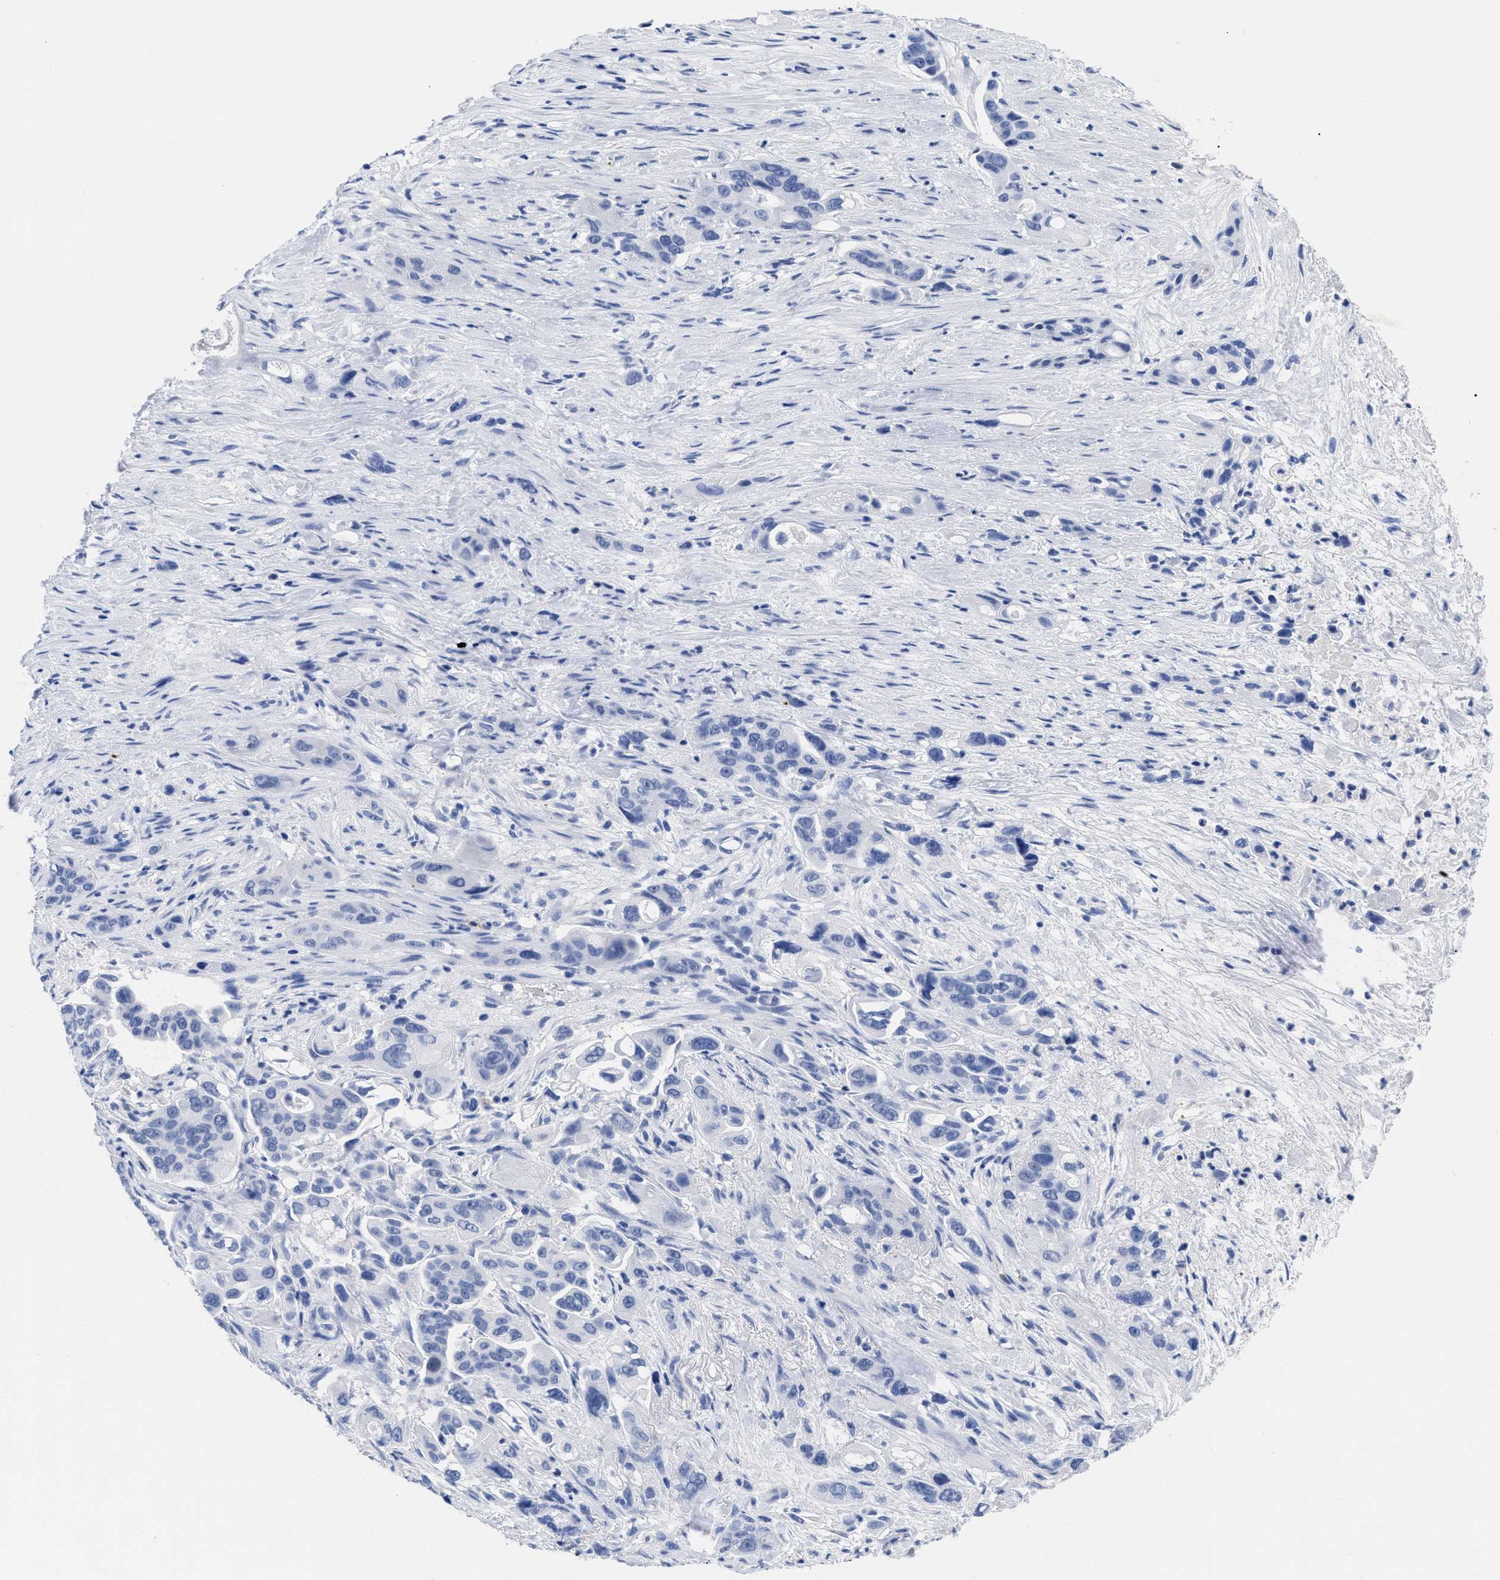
{"staining": {"intensity": "negative", "quantity": "none", "location": "none"}, "tissue": "pancreatic cancer", "cell_type": "Tumor cells", "image_type": "cancer", "snomed": [{"axis": "morphology", "description": "Adenocarcinoma, NOS"}, {"axis": "topography", "description": "Pancreas"}], "caption": "IHC histopathology image of human pancreatic adenocarcinoma stained for a protein (brown), which reveals no expression in tumor cells. (Stains: DAB (3,3'-diaminobenzidine) immunohistochemistry (IHC) with hematoxylin counter stain, Microscopy: brightfield microscopy at high magnification).", "gene": "TREML1", "patient": {"sex": "male", "age": 53}}